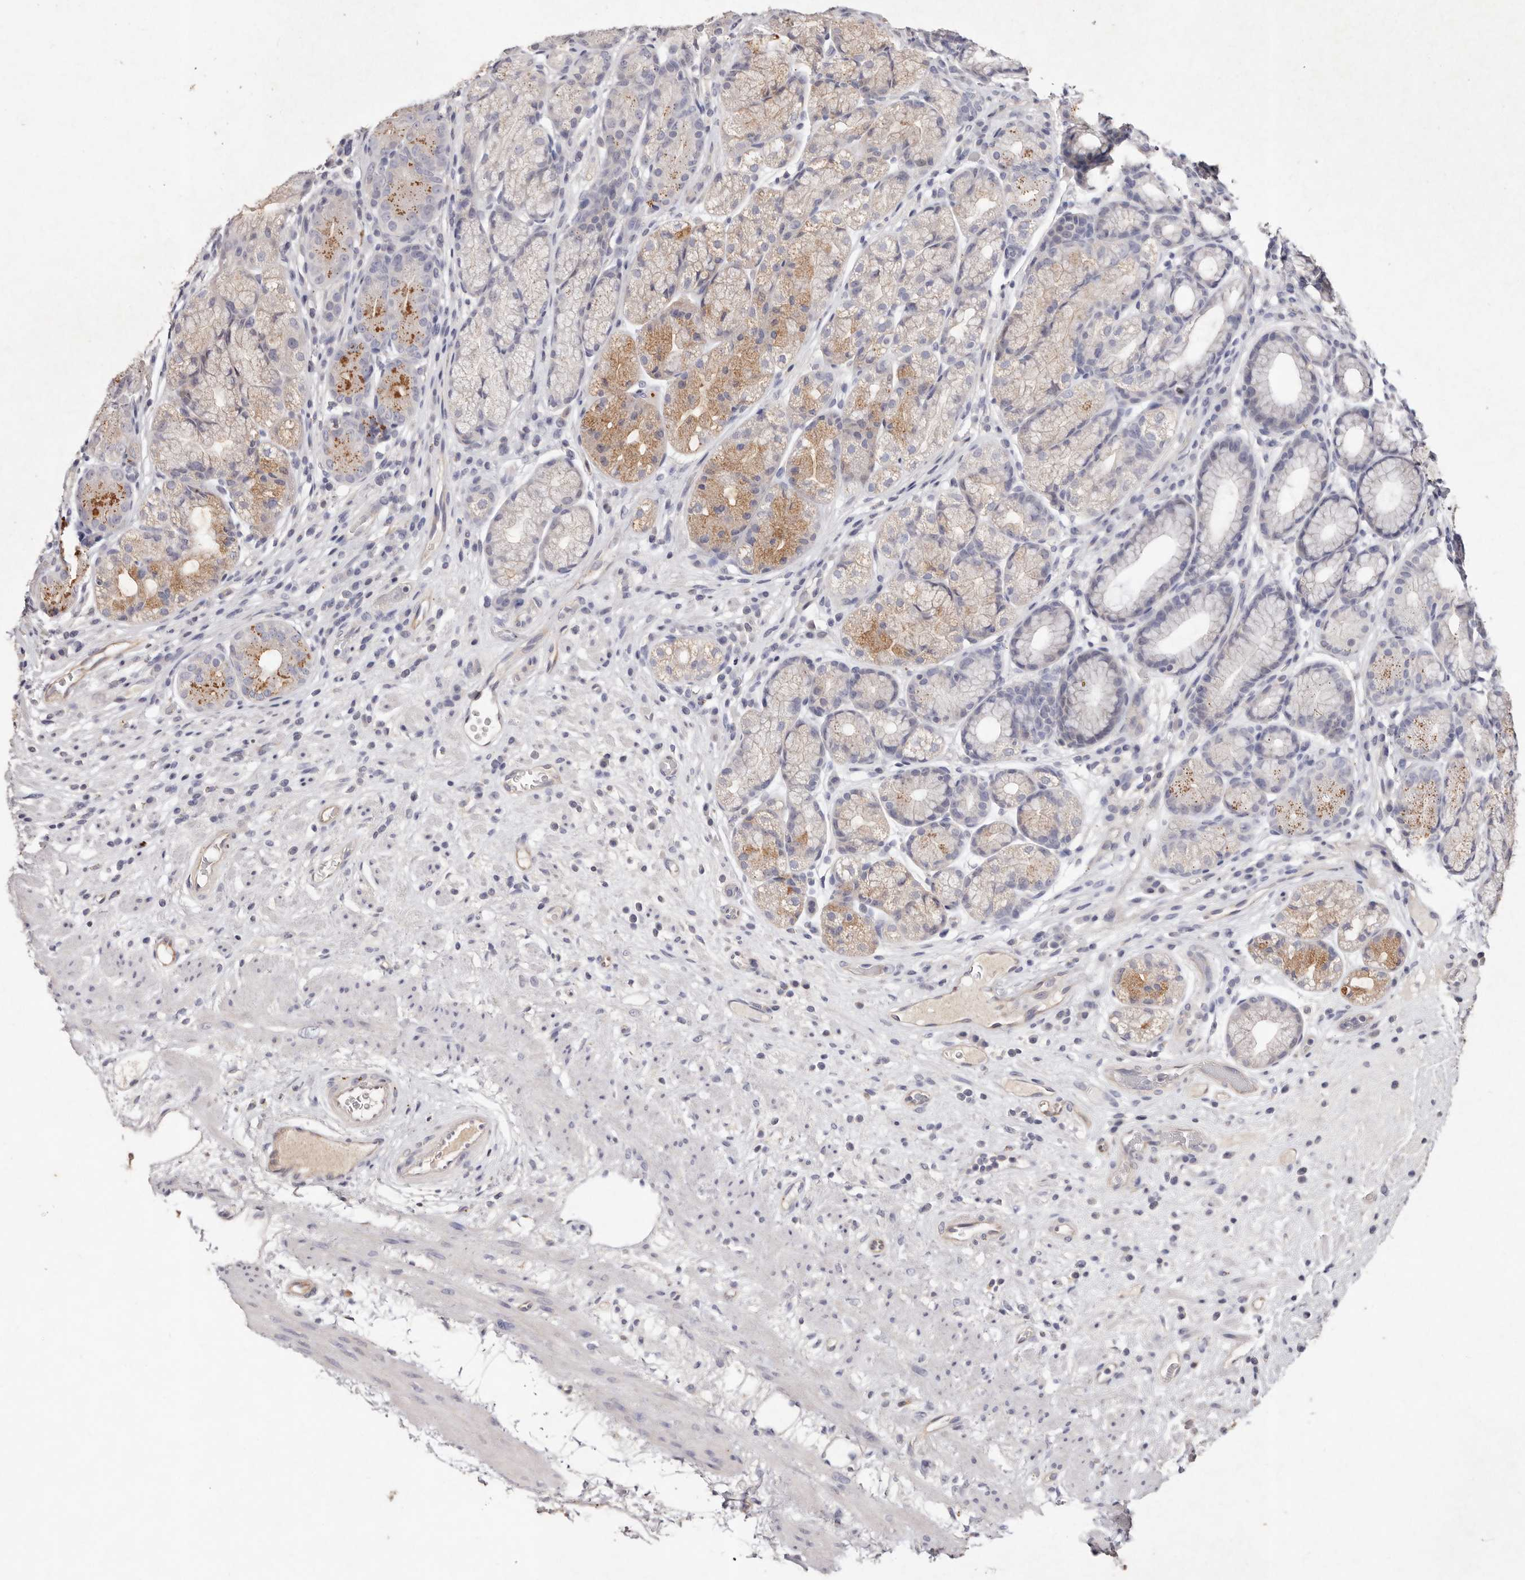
{"staining": {"intensity": "moderate", "quantity": "25%-75%", "location": "cytoplasmic/membranous"}, "tissue": "stomach", "cell_type": "Glandular cells", "image_type": "normal", "snomed": [{"axis": "morphology", "description": "Normal tissue, NOS"}, {"axis": "topography", "description": "Stomach"}], "caption": "Protein analysis of unremarkable stomach displays moderate cytoplasmic/membranous positivity in about 25%-75% of glandular cells.", "gene": "THBS3", "patient": {"sex": "male", "age": 57}}